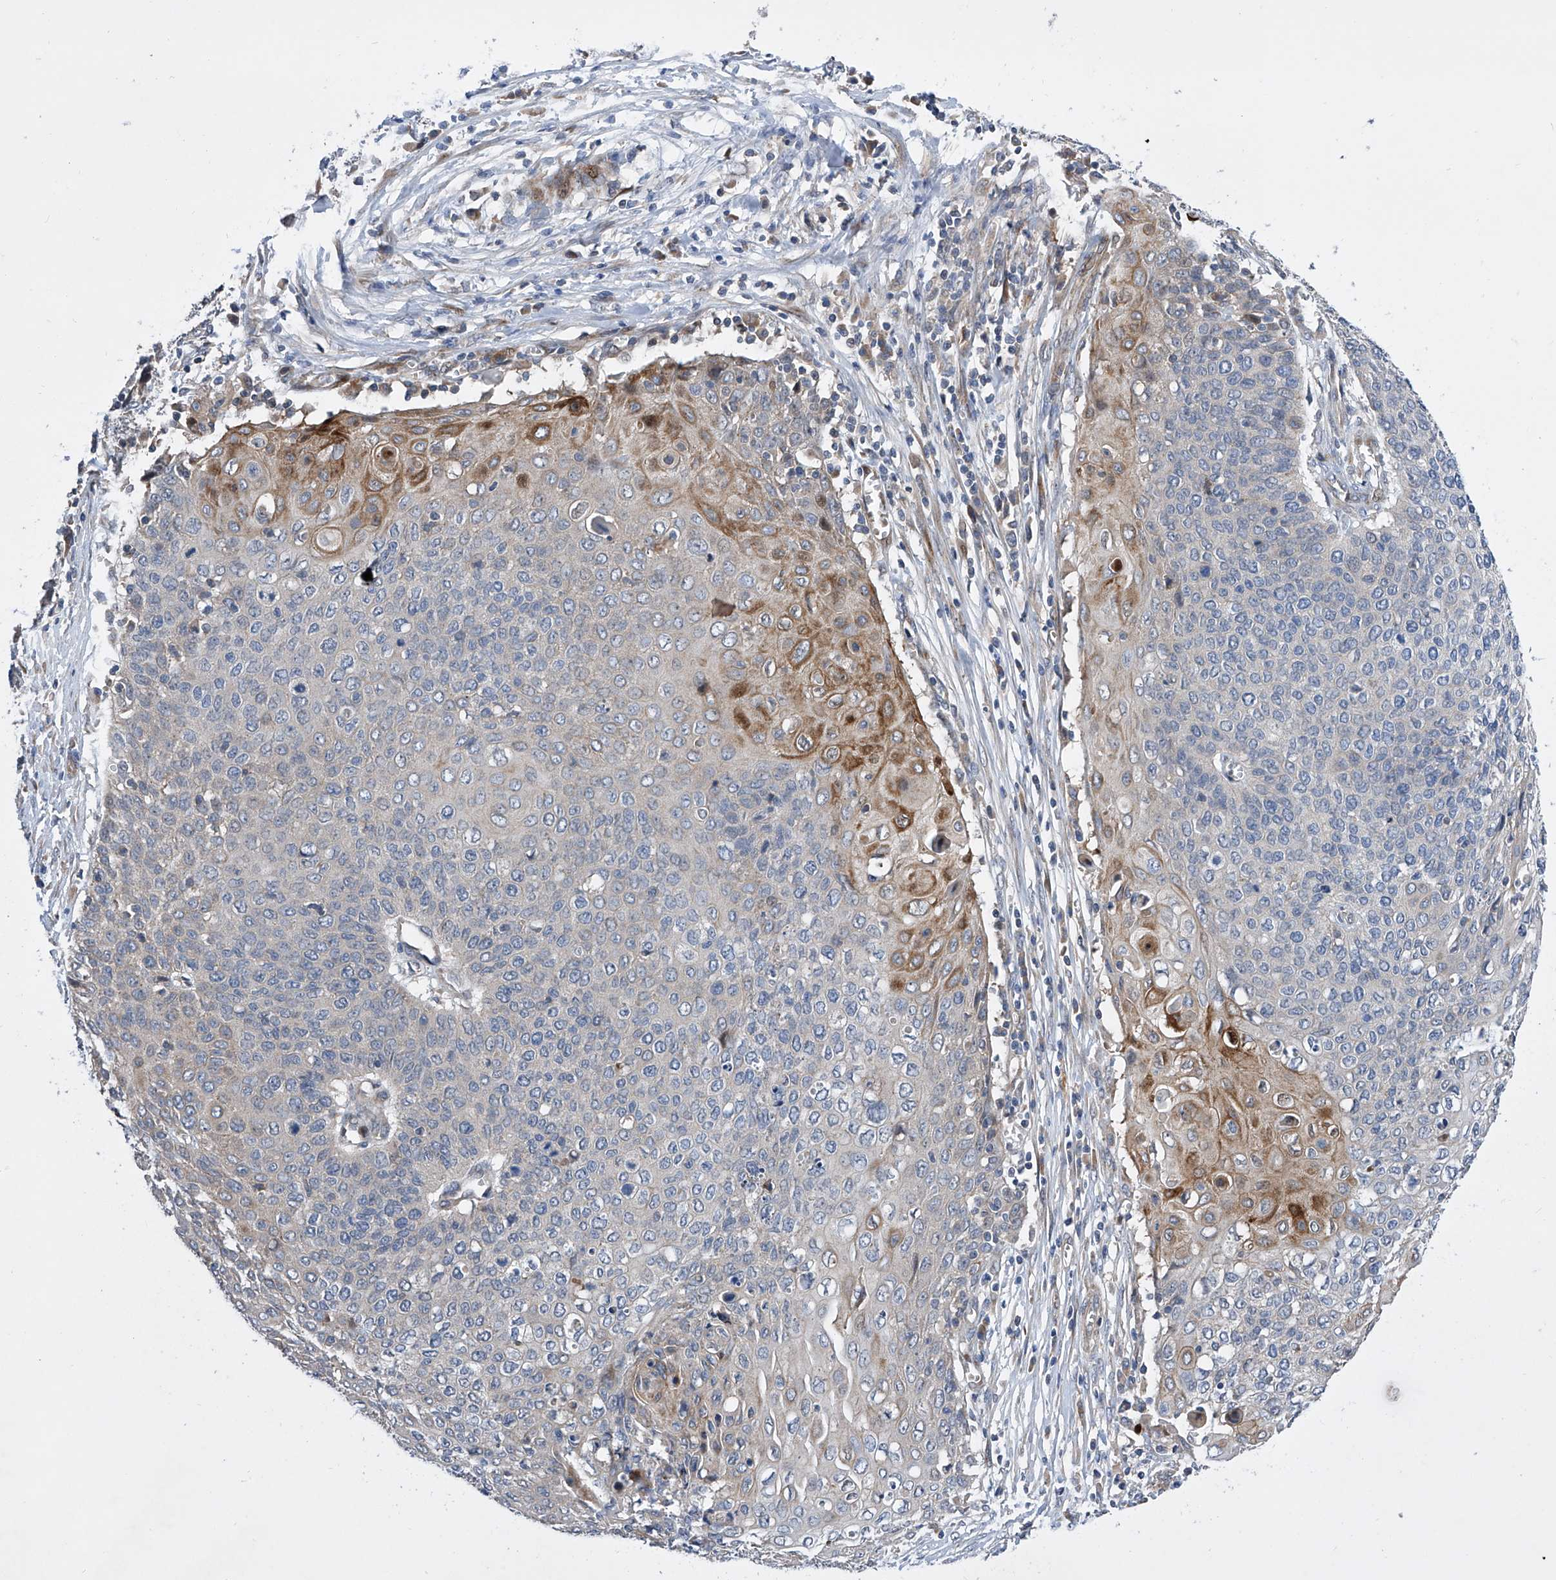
{"staining": {"intensity": "moderate", "quantity": "<25%", "location": "cytoplasmic/membranous"}, "tissue": "cervical cancer", "cell_type": "Tumor cells", "image_type": "cancer", "snomed": [{"axis": "morphology", "description": "Squamous cell carcinoma, NOS"}, {"axis": "topography", "description": "Cervix"}], "caption": "Cervical squamous cell carcinoma stained with a protein marker reveals moderate staining in tumor cells.", "gene": "USF3", "patient": {"sex": "female", "age": 39}}